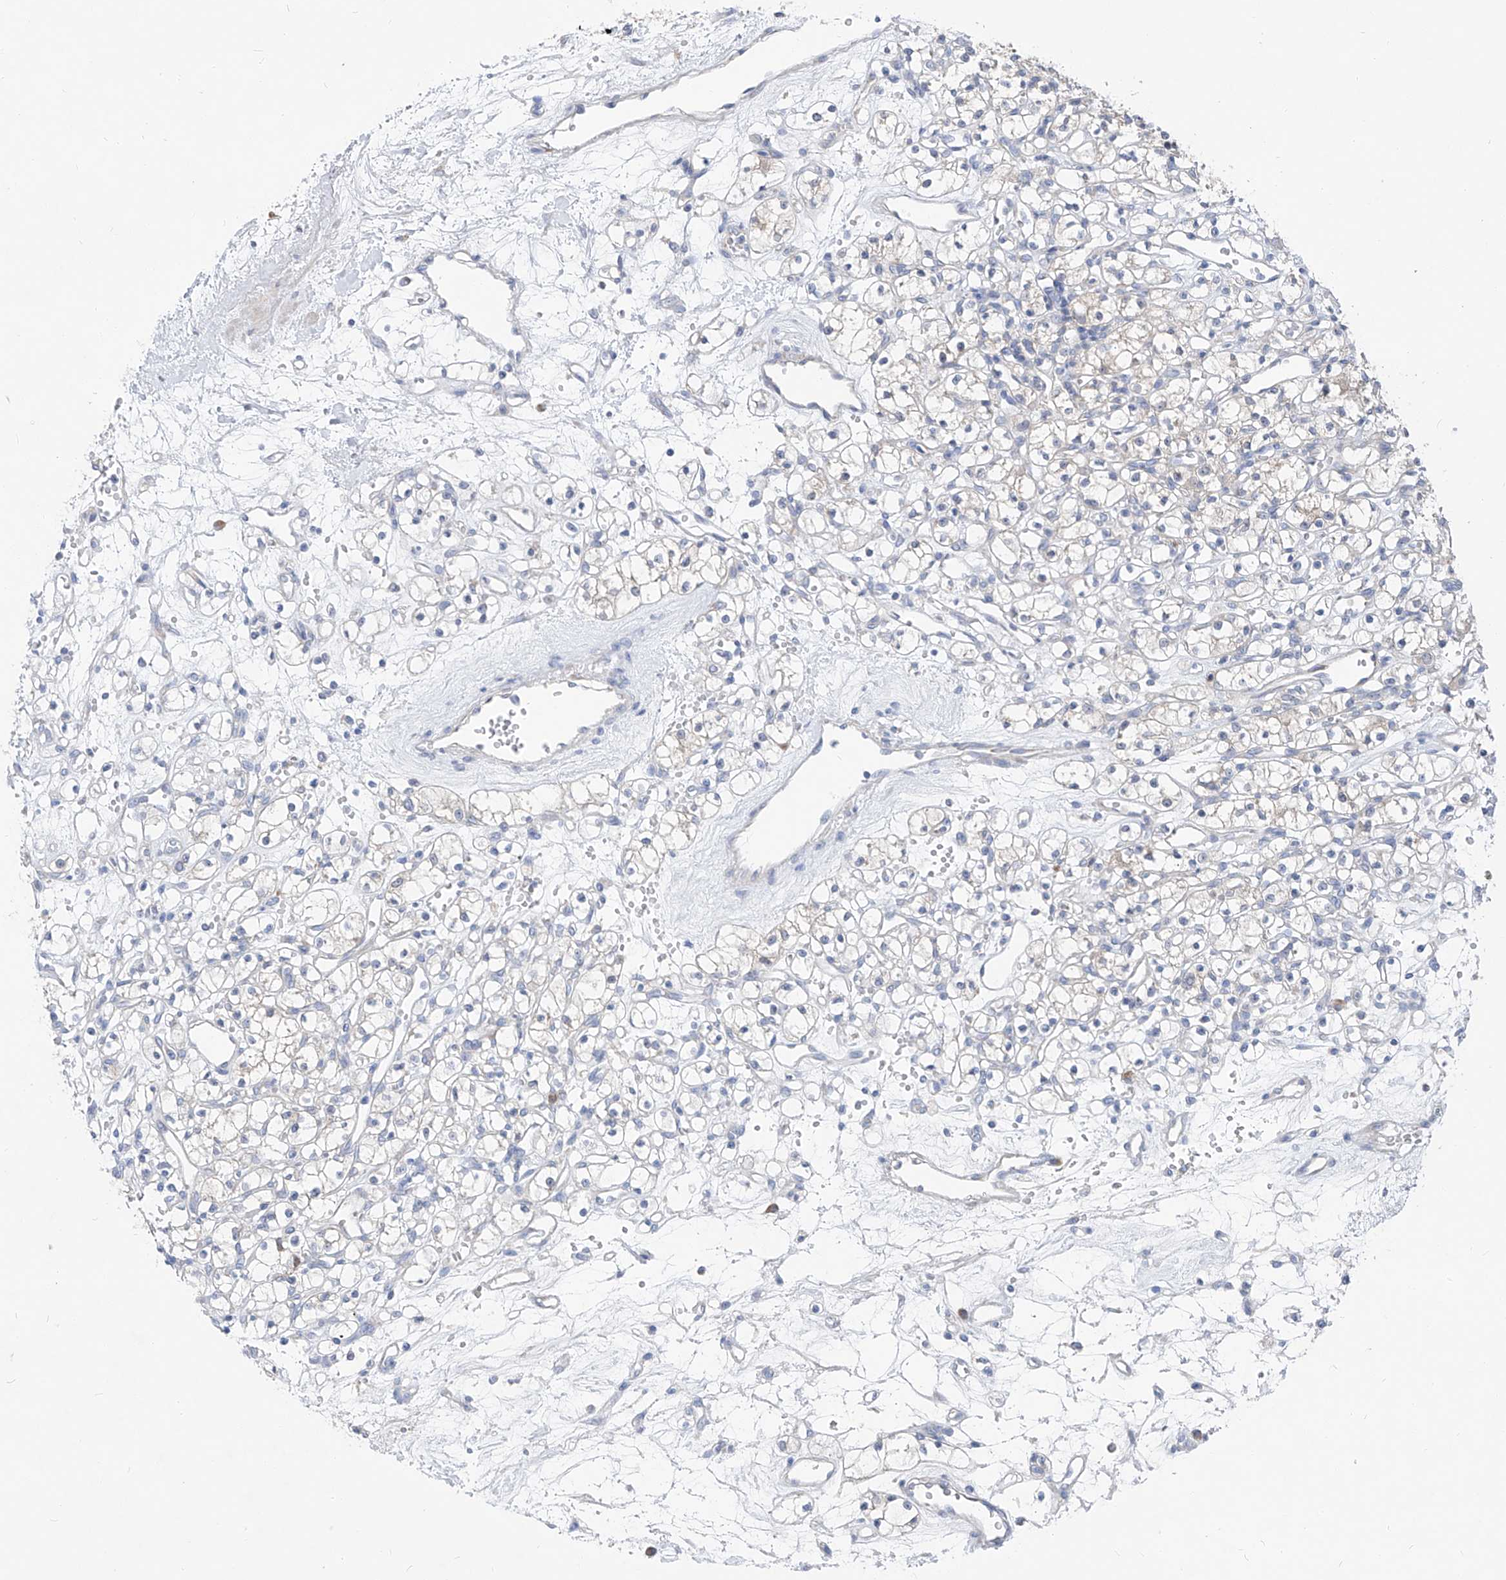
{"staining": {"intensity": "negative", "quantity": "none", "location": "none"}, "tissue": "renal cancer", "cell_type": "Tumor cells", "image_type": "cancer", "snomed": [{"axis": "morphology", "description": "Adenocarcinoma, NOS"}, {"axis": "topography", "description": "Kidney"}], "caption": "An IHC micrograph of renal cancer is shown. There is no staining in tumor cells of renal cancer.", "gene": "UFL1", "patient": {"sex": "female", "age": 59}}